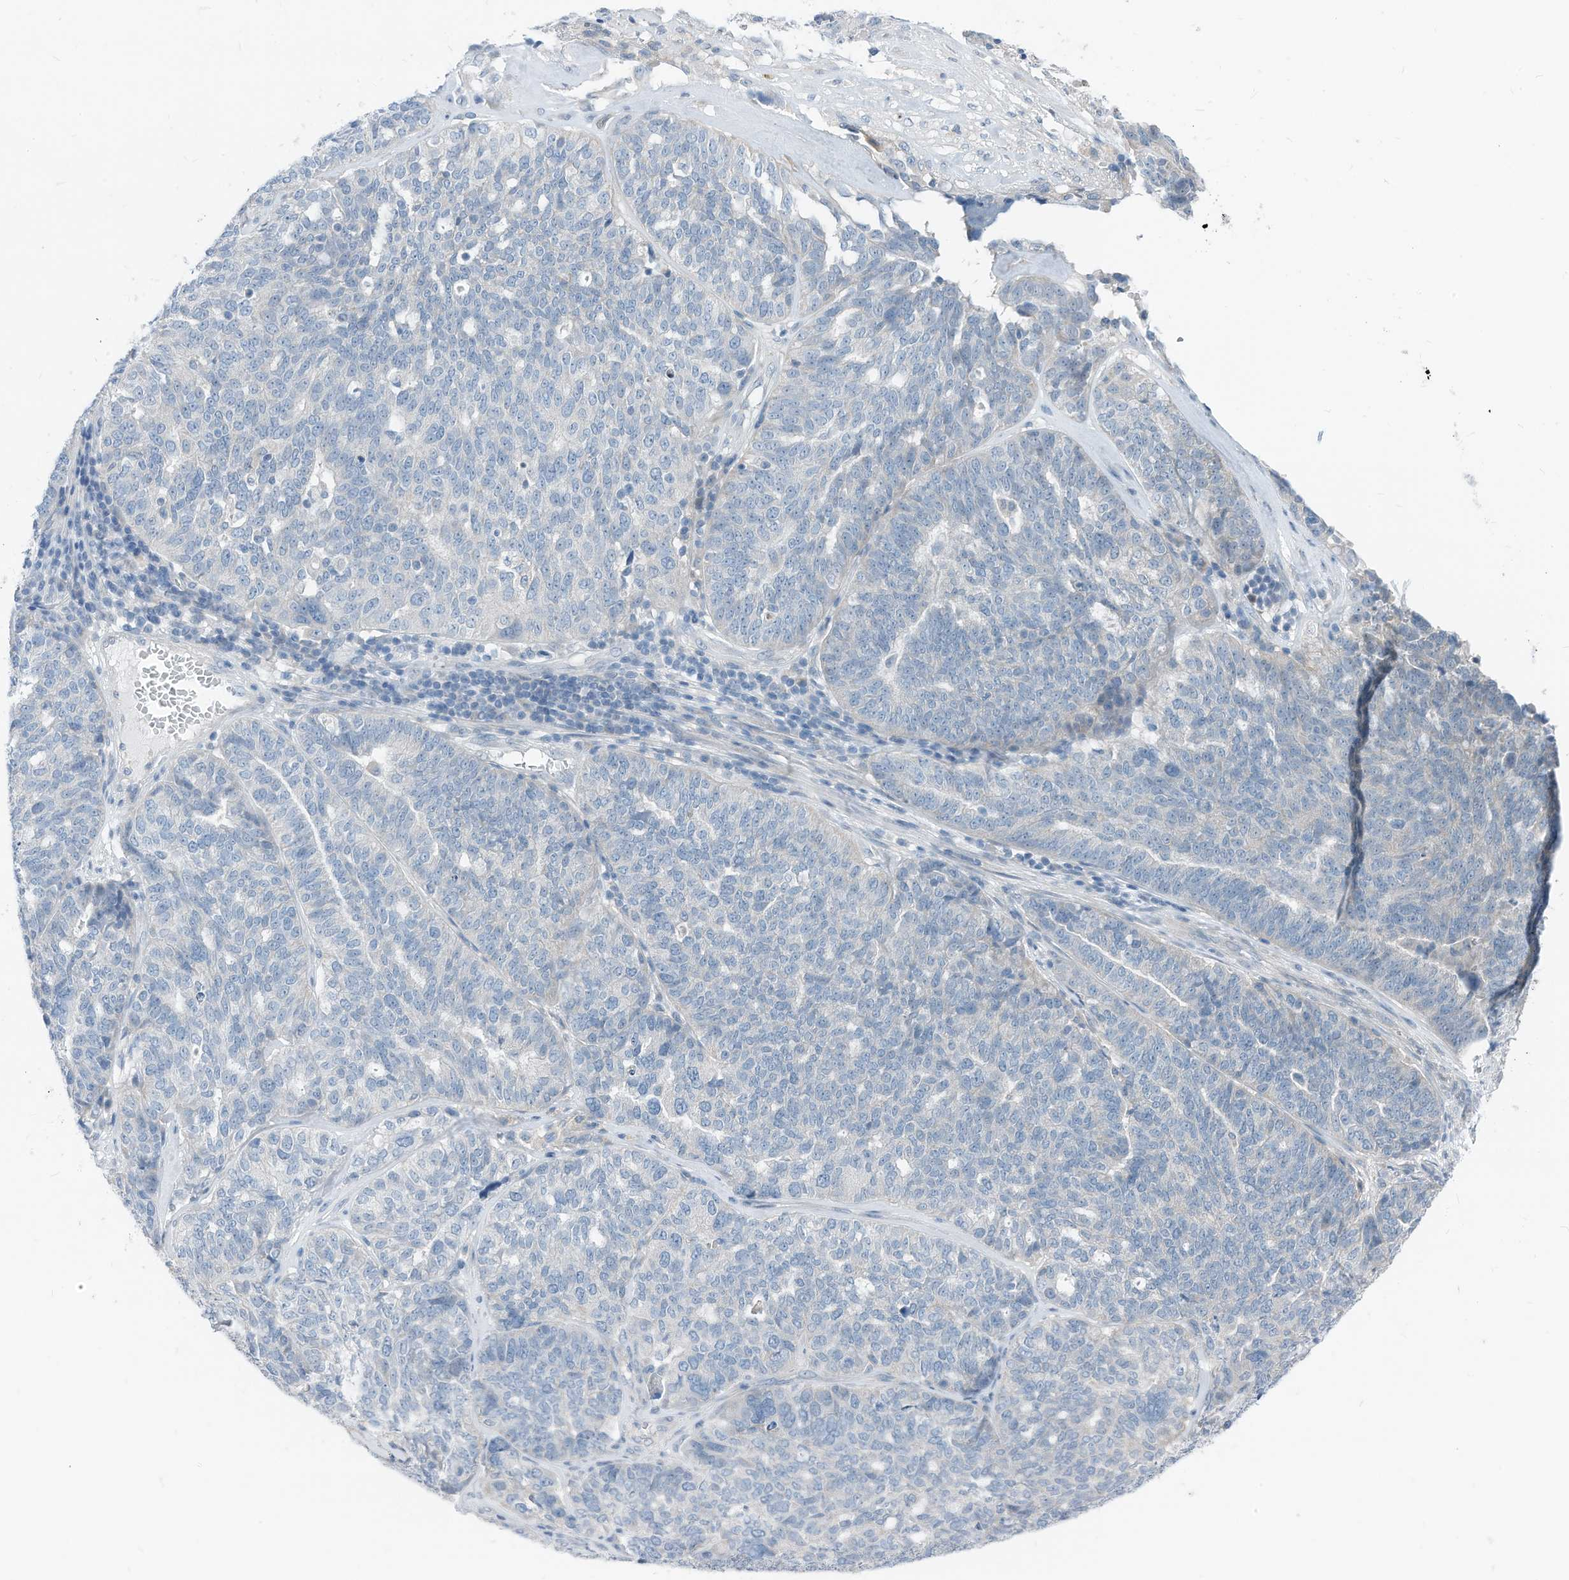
{"staining": {"intensity": "negative", "quantity": "none", "location": "none"}, "tissue": "ovarian cancer", "cell_type": "Tumor cells", "image_type": "cancer", "snomed": [{"axis": "morphology", "description": "Cystadenocarcinoma, serous, NOS"}, {"axis": "topography", "description": "Ovary"}], "caption": "DAB immunohistochemical staining of ovarian cancer (serous cystadenocarcinoma) demonstrates no significant positivity in tumor cells.", "gene": "LDAH", "patient": {"sex": "female", "age": 59}}